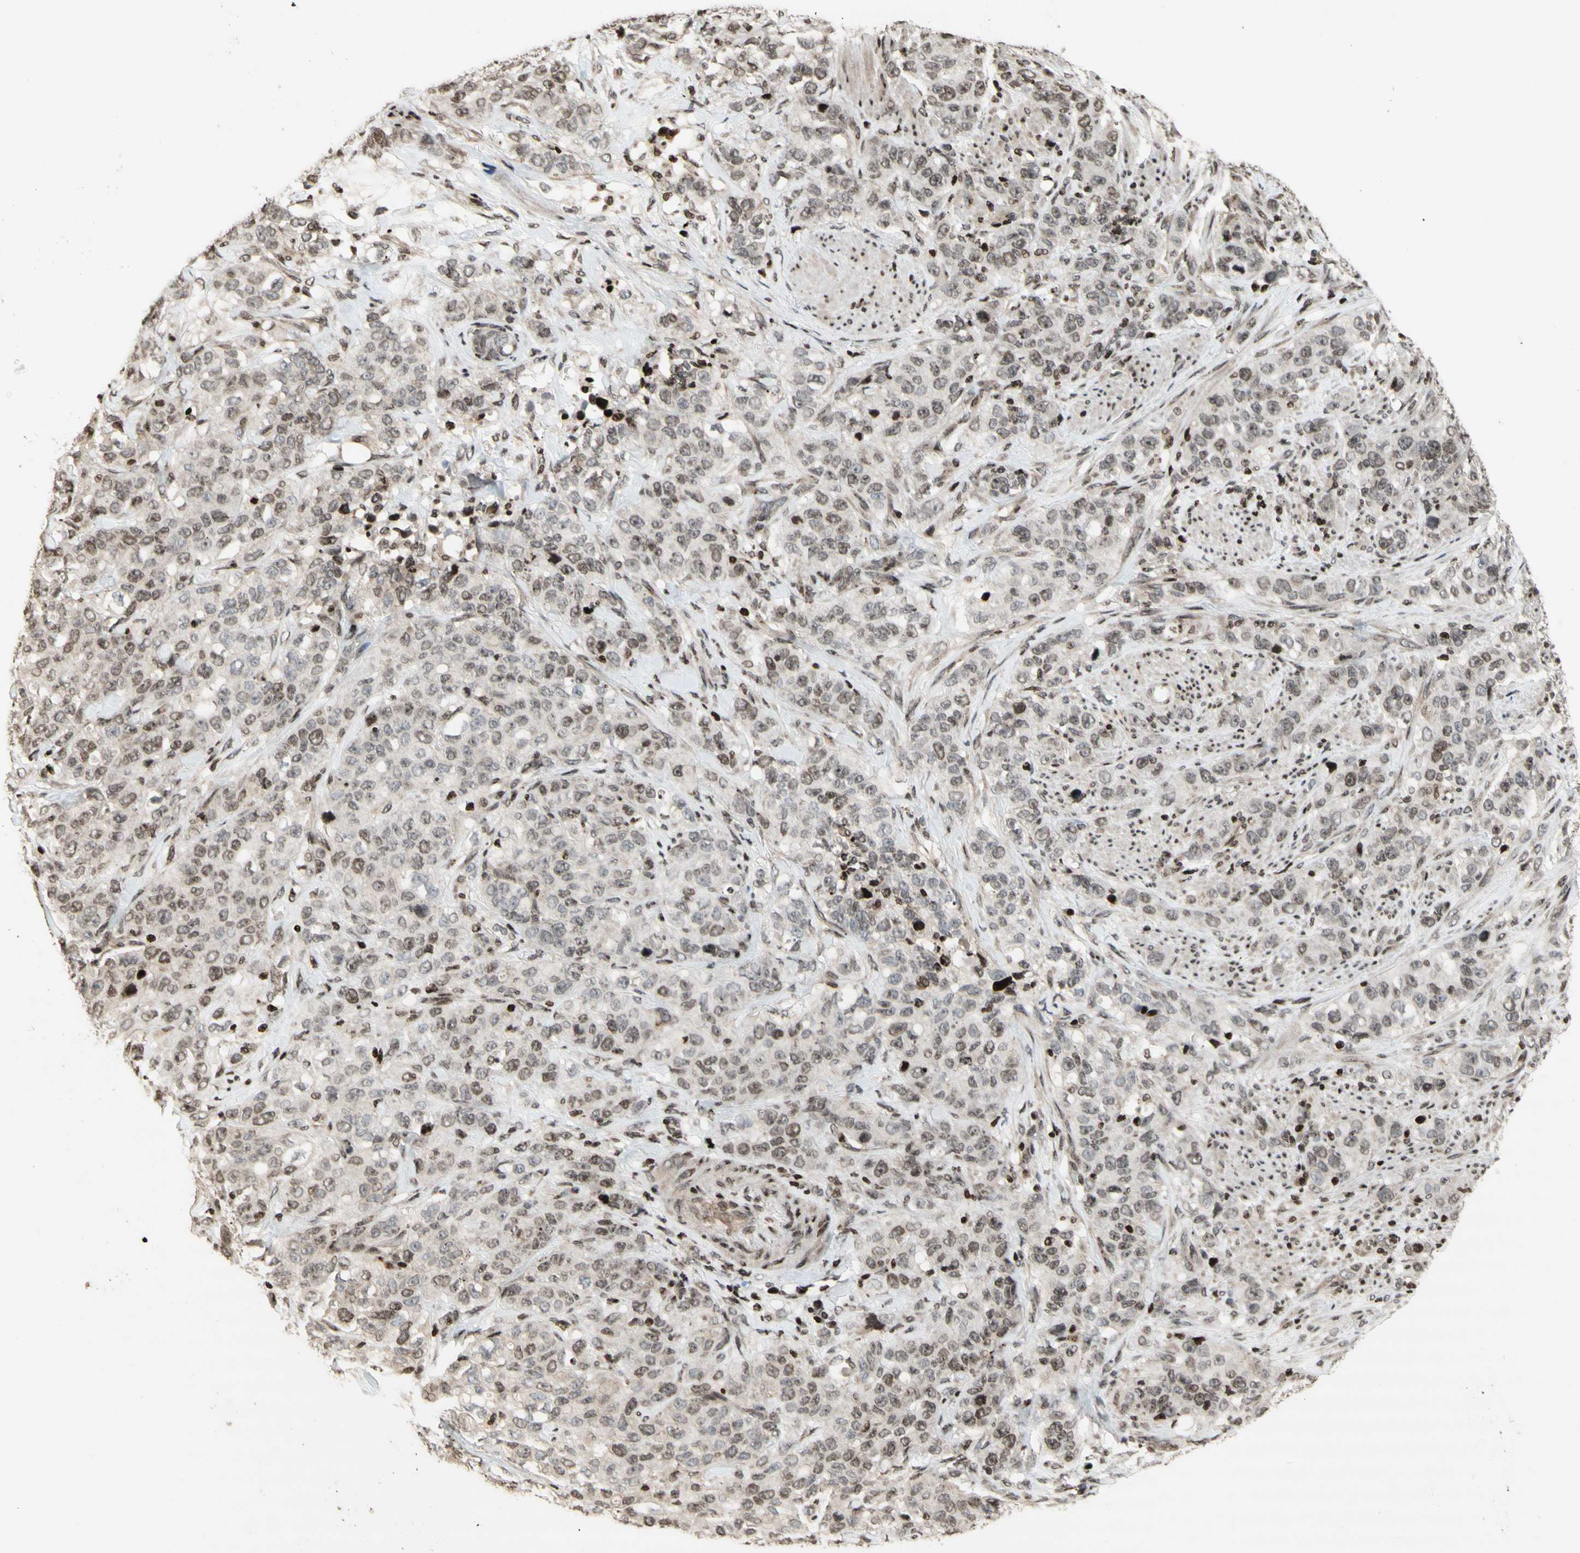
{"staining": {"intensity": "negative", "quantity": "none", "location": "none"}, "tissue": "stomach cancer", "cell_type": "Tumor cells", "image_type": "cancer", "snomed": [{"axis": "morphology", "description": "Adenocarcinoma, NOS"}, {"axis": "topography", "description": "Stomach"}], "caption": "Protein analysis of adenocarcinoma (stomach) shows no significant positivity in tumor cells.", "gene": "POLA1", "patient": {"sex": "male", "age": 48}}